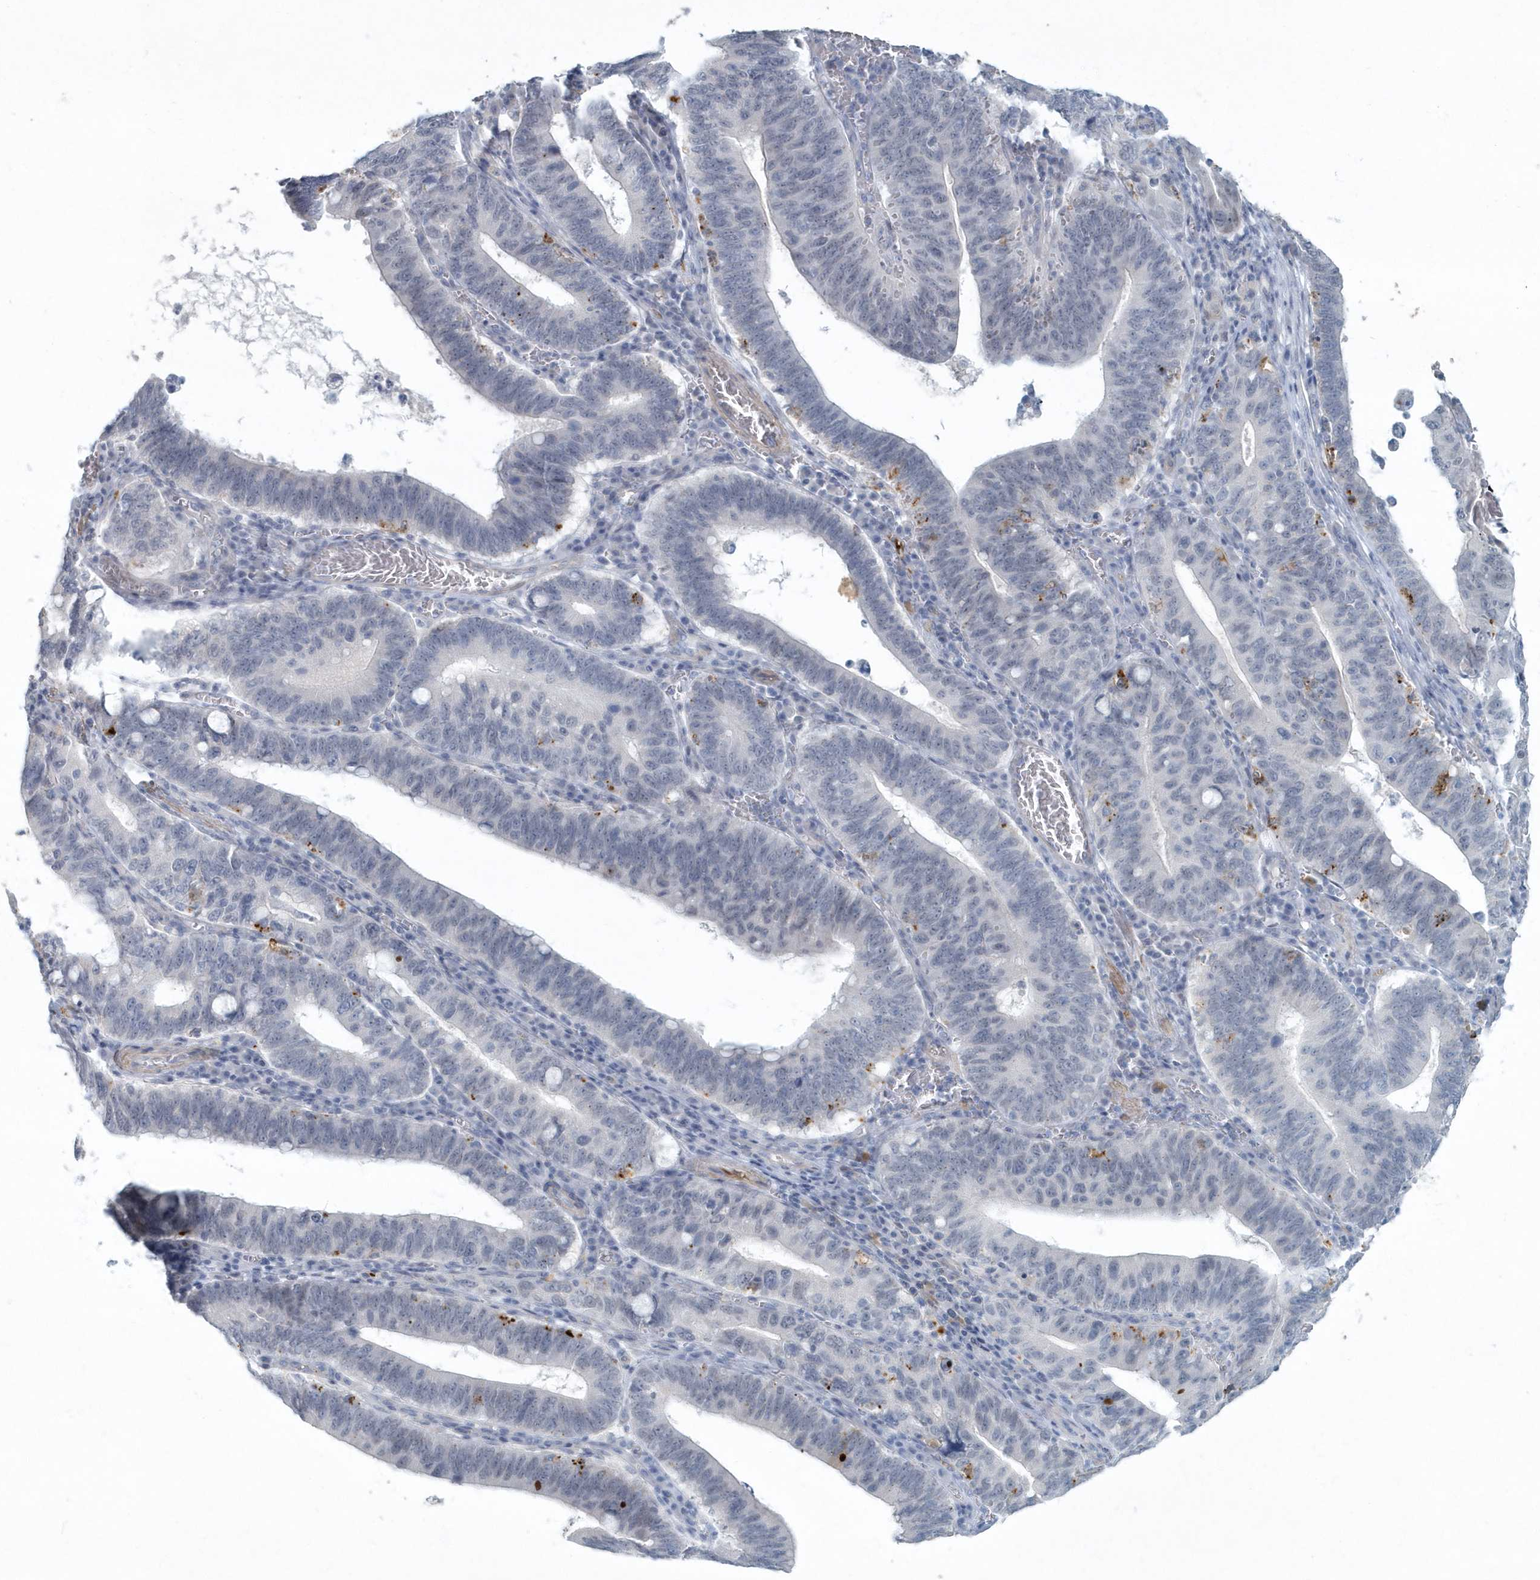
{"staining": {"intensity": "negative", "quantity": "none", "location": "none"}, "tissue": "stomach cancer", "cell_type": "Tumor cells", "image_type": "cancer", "snomed": [{"axis": "morphology", "description": "Adenocarcinoma, NOS"}, {"axis": "topography", "description": "Stomach"}, {"axis": "topography", "description": "Gastric cardia"}], "caption": "Stomach cancer was stained to show a protein in brown. There is no significant staining in tumor cells.", "gene": "MYOT", "patient": {"sex": "male", "age": 59}}